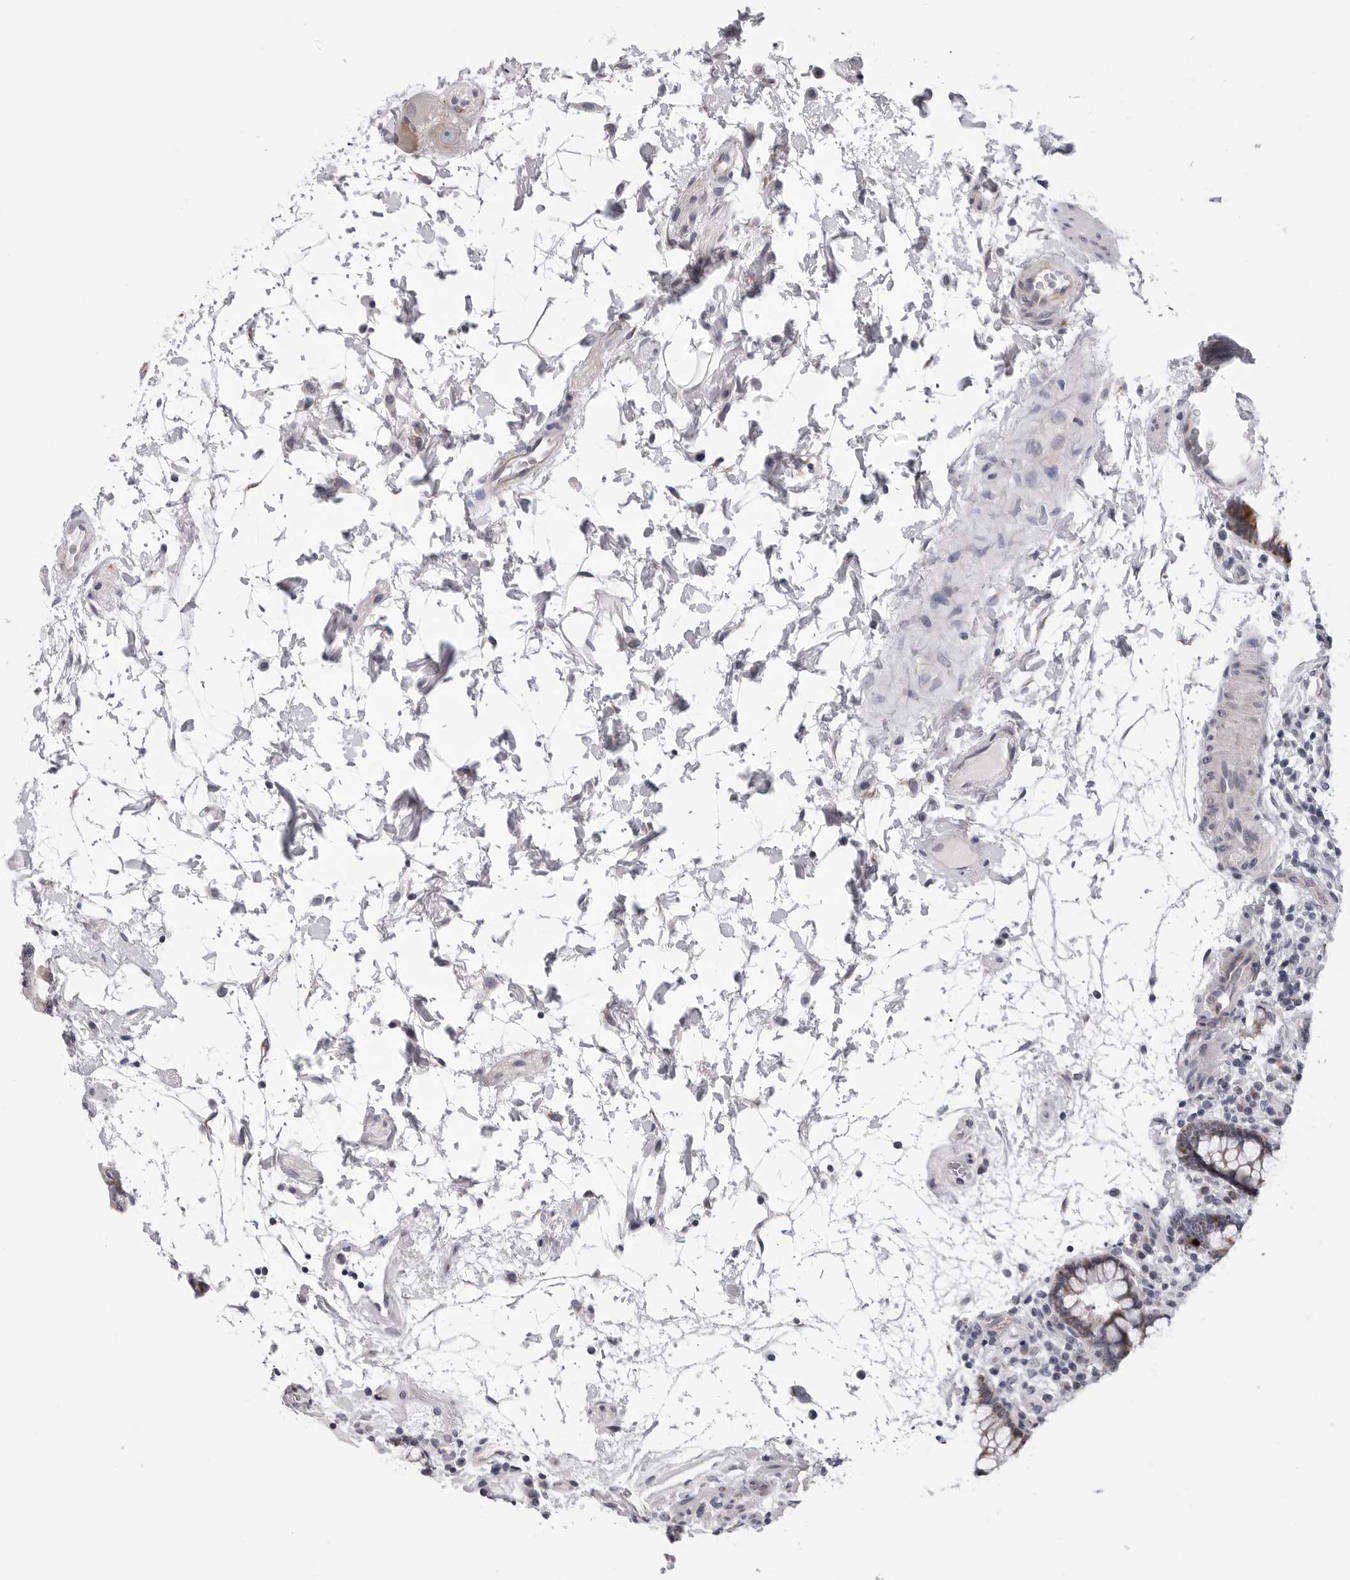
{"staining": {"intensity": "negative", "quantity": "none", "location": "none"}, "tissue": "colon", "cell_type": "Endothelial cells", "image_type": "normal", "snomed": [{"axis": "morphology", "description": "Normal tissue, NOS"}, {"axis": "topography", "description": "Colon"}], "caption": "The image displays no significant positivity in endothelial cells of colon. The staining is performed using DAB brown chromogen with nuclei counter-stained in using hematoxylin.", "gene": "CDK20", "patient": {"sex": "female", "age": 79}}